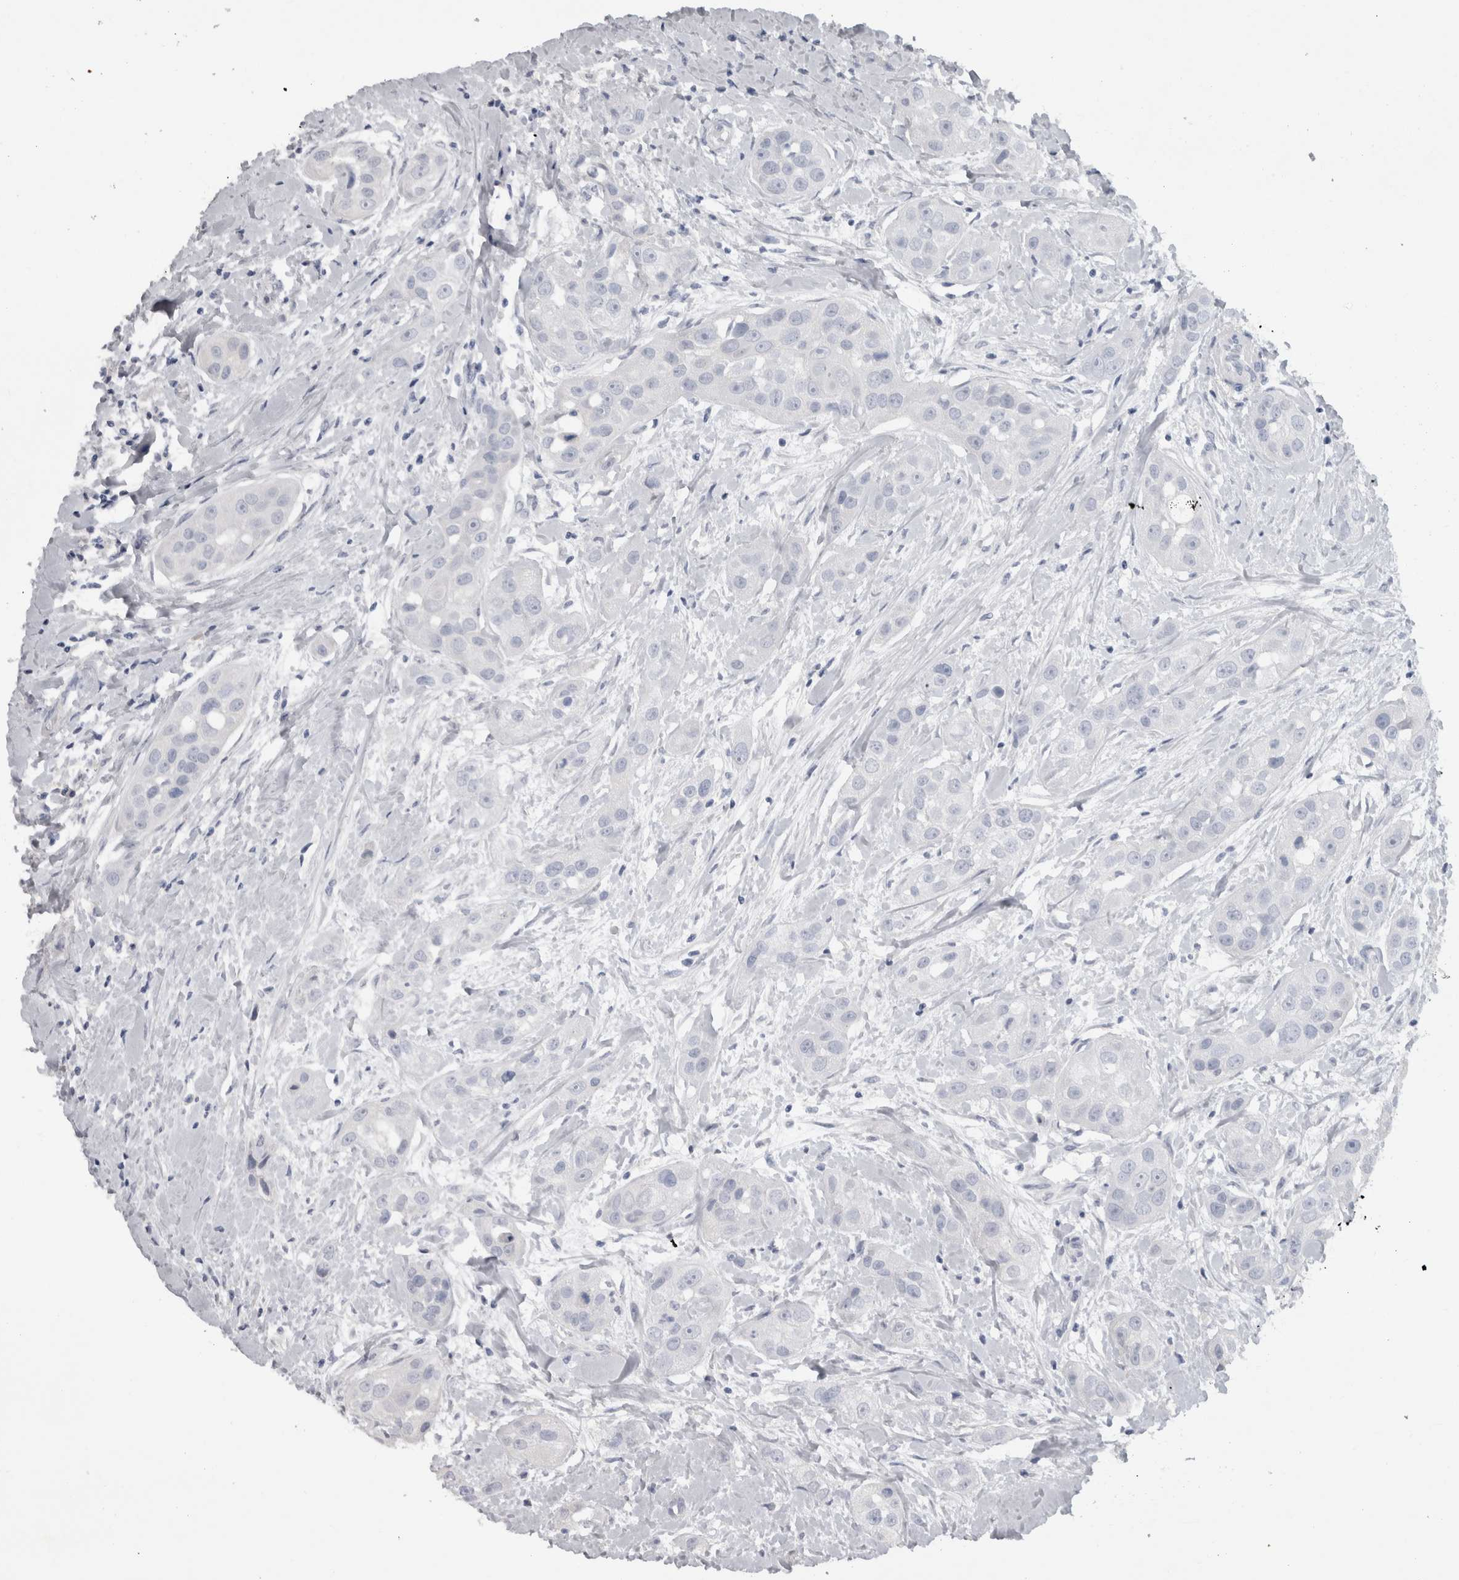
{"staining": {"intensity": "negative", "quantity": "none", "location": "none"}, "tissue": "head and neck cancer", "cell_type": "Tumor cells", "image_type": "cancer", "snomed": [{"axis": "morphology", "description": "Normal tissue, NOS"}, {"axis": "morphology", "description": "Squamous cell carcinoma, NOS"}, {"axis": "topography", "description": "Skeletal muscle"}, {"axis": "topography", "description": "Head-Neck"}], "caption": "IHC of head and neck cancer exhibits no positivity in tumor cells.", "gene": "ADAM2", "patient": {"sex": "male", "age": 51}}